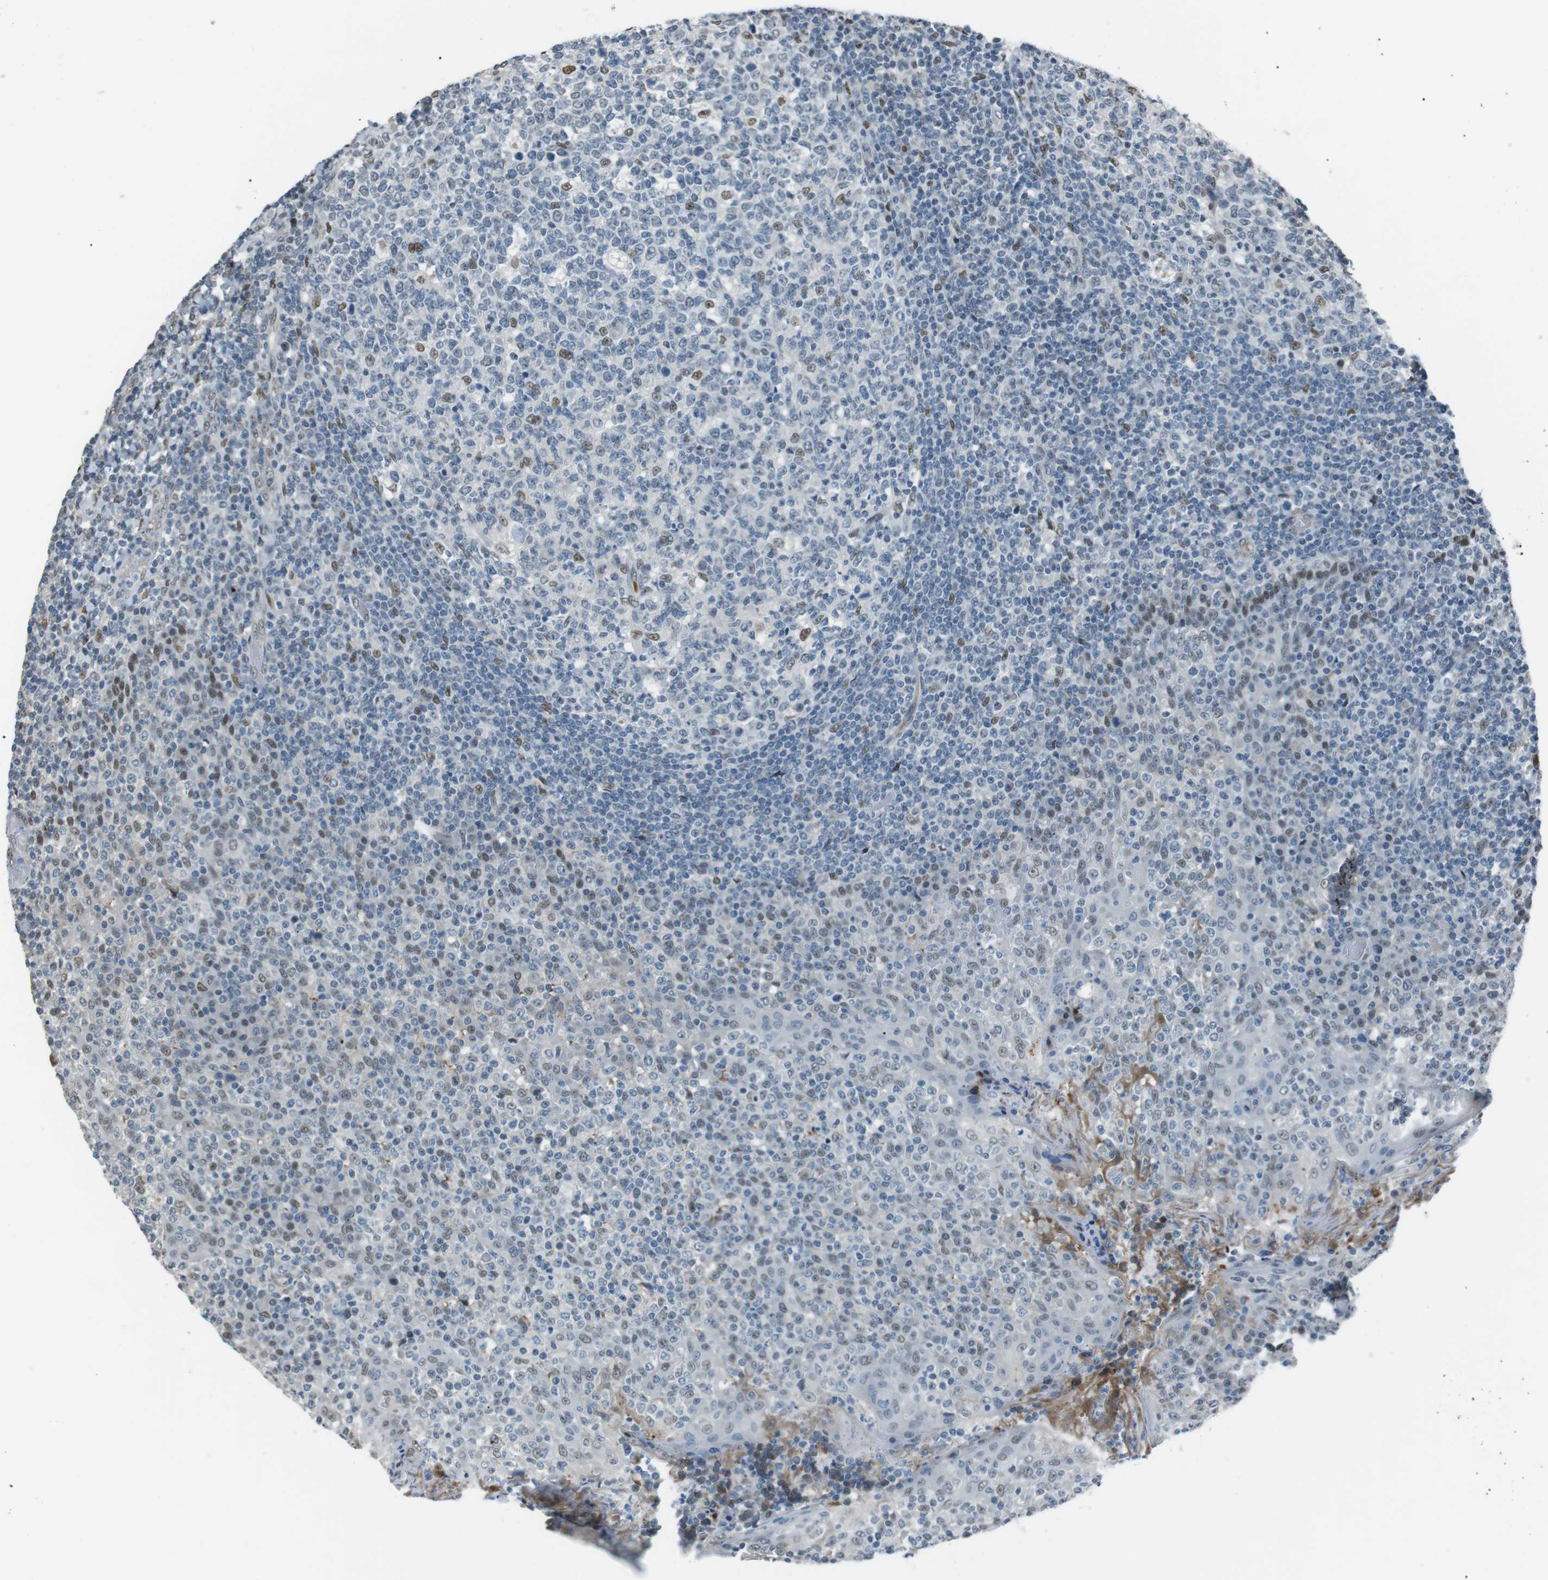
{"staining": {"intensity": "moderate", "quantity": "<25%", "location": "nuclear"}, "tissue": "tonsil", "cell_type": "Germinal center cells", "image_type": "normal", "snomed": [{"axis": "morphology", "description": "Normal tissue, NOS"}, {"axis": "topography", "description": "Tonsil"}], "caption": "Immunohistochemistry photomicrograph of benign tonsil: tonsil stained using IHC exhibits low levels of moderate protein expression localized specifically in the nuclear of germinal center cells, appearing as a nuclear brown color.", "gene": "SRPK2", "patient": {"sex": "female", "age": 19}}